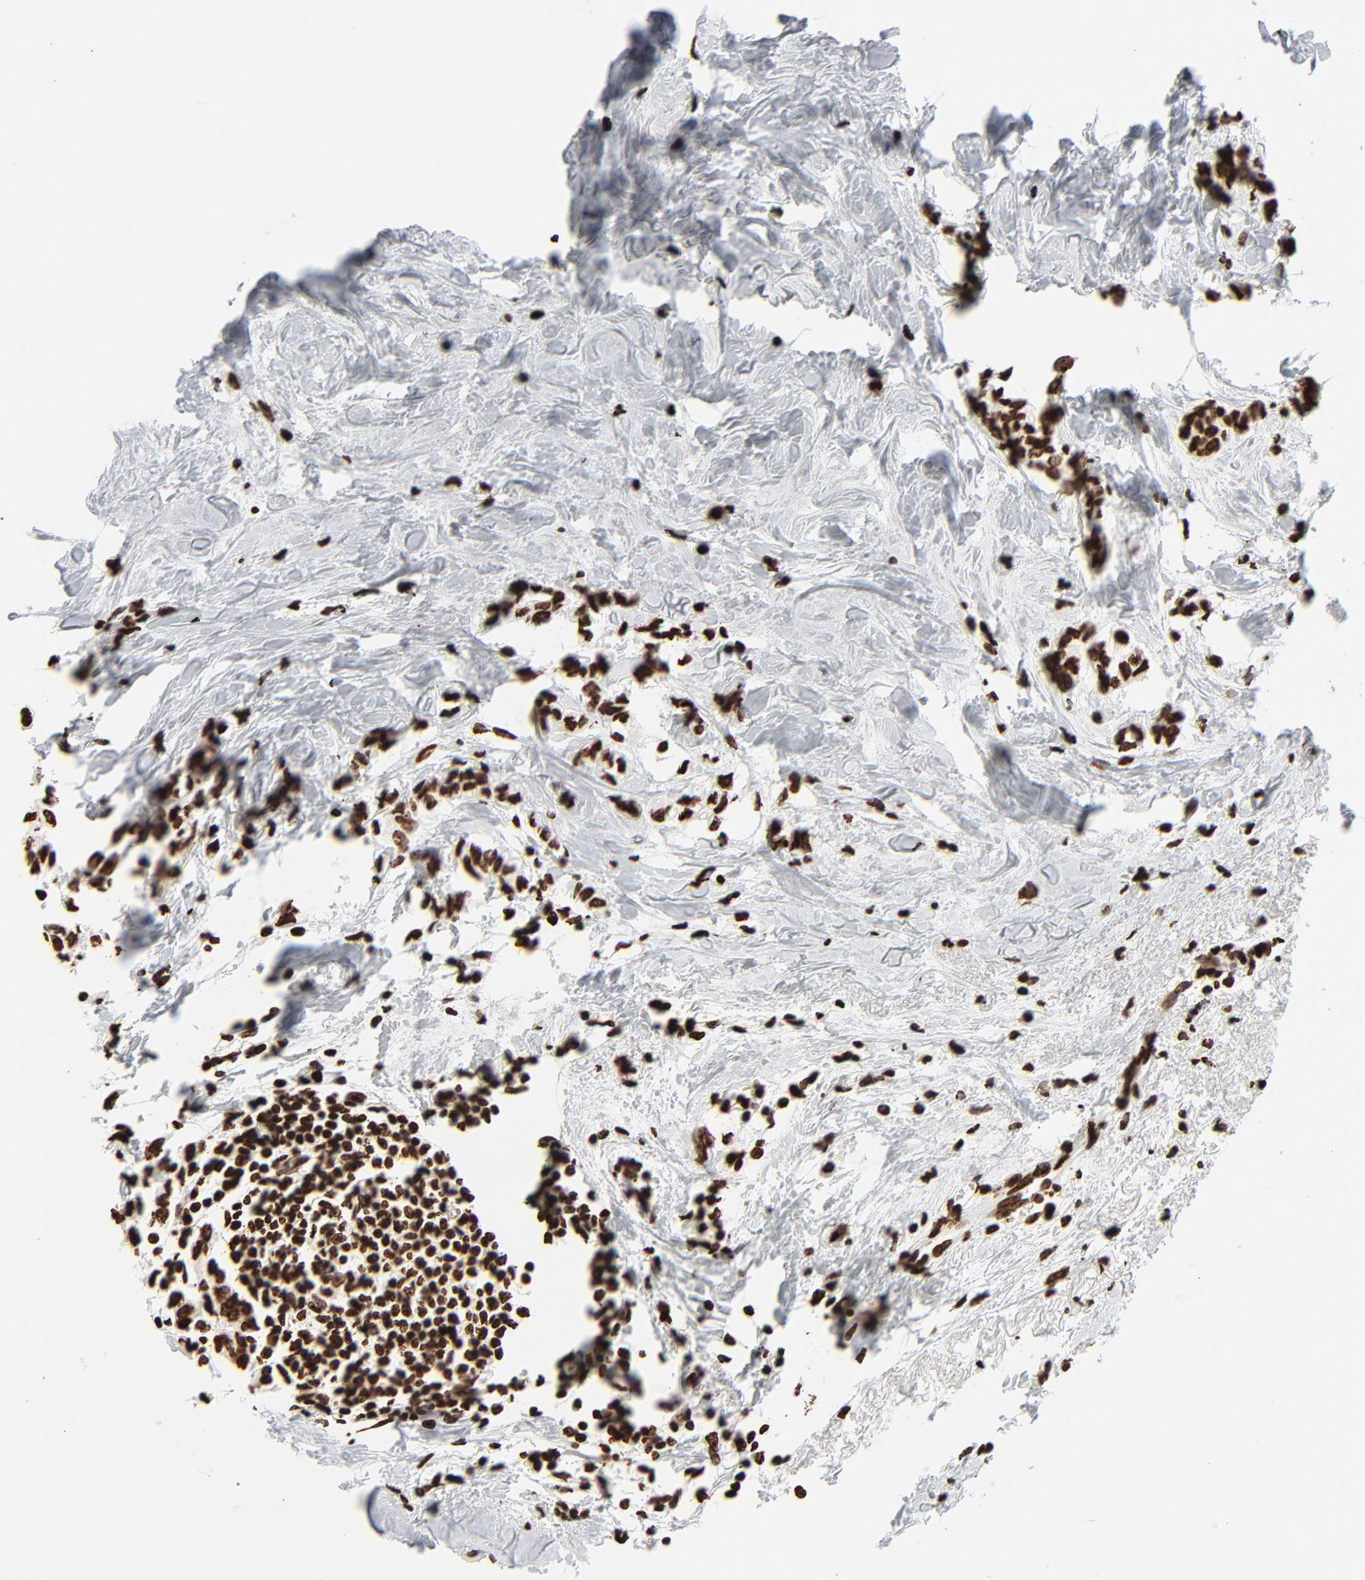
{"staining": {"intensity": "strong", "quantity": ">75%", "location": "nuclear"}, "tissue": "breast cancer", "cell_type": "Tumor cells", "image_type": "cancer", "snomed": [{"axis": "morphology", "description": "Duct carcinoma"}, {"axis": "topography", "description": "Breast"}], "caption": "DAB (3,3'-diaminobenzidine) immunohistochemical staining of breast intraductal carcinoma displays strong nuclear protein staining in approximately >75% of tumor cells. (Stains: DAB (3,3'-diaminobenzidine) in brown, nuclei in blue, Microscopy: brightfield microscopy at high magnification).", "gene": "H3-4", "patient": {"sex": "female", "age": 84}}